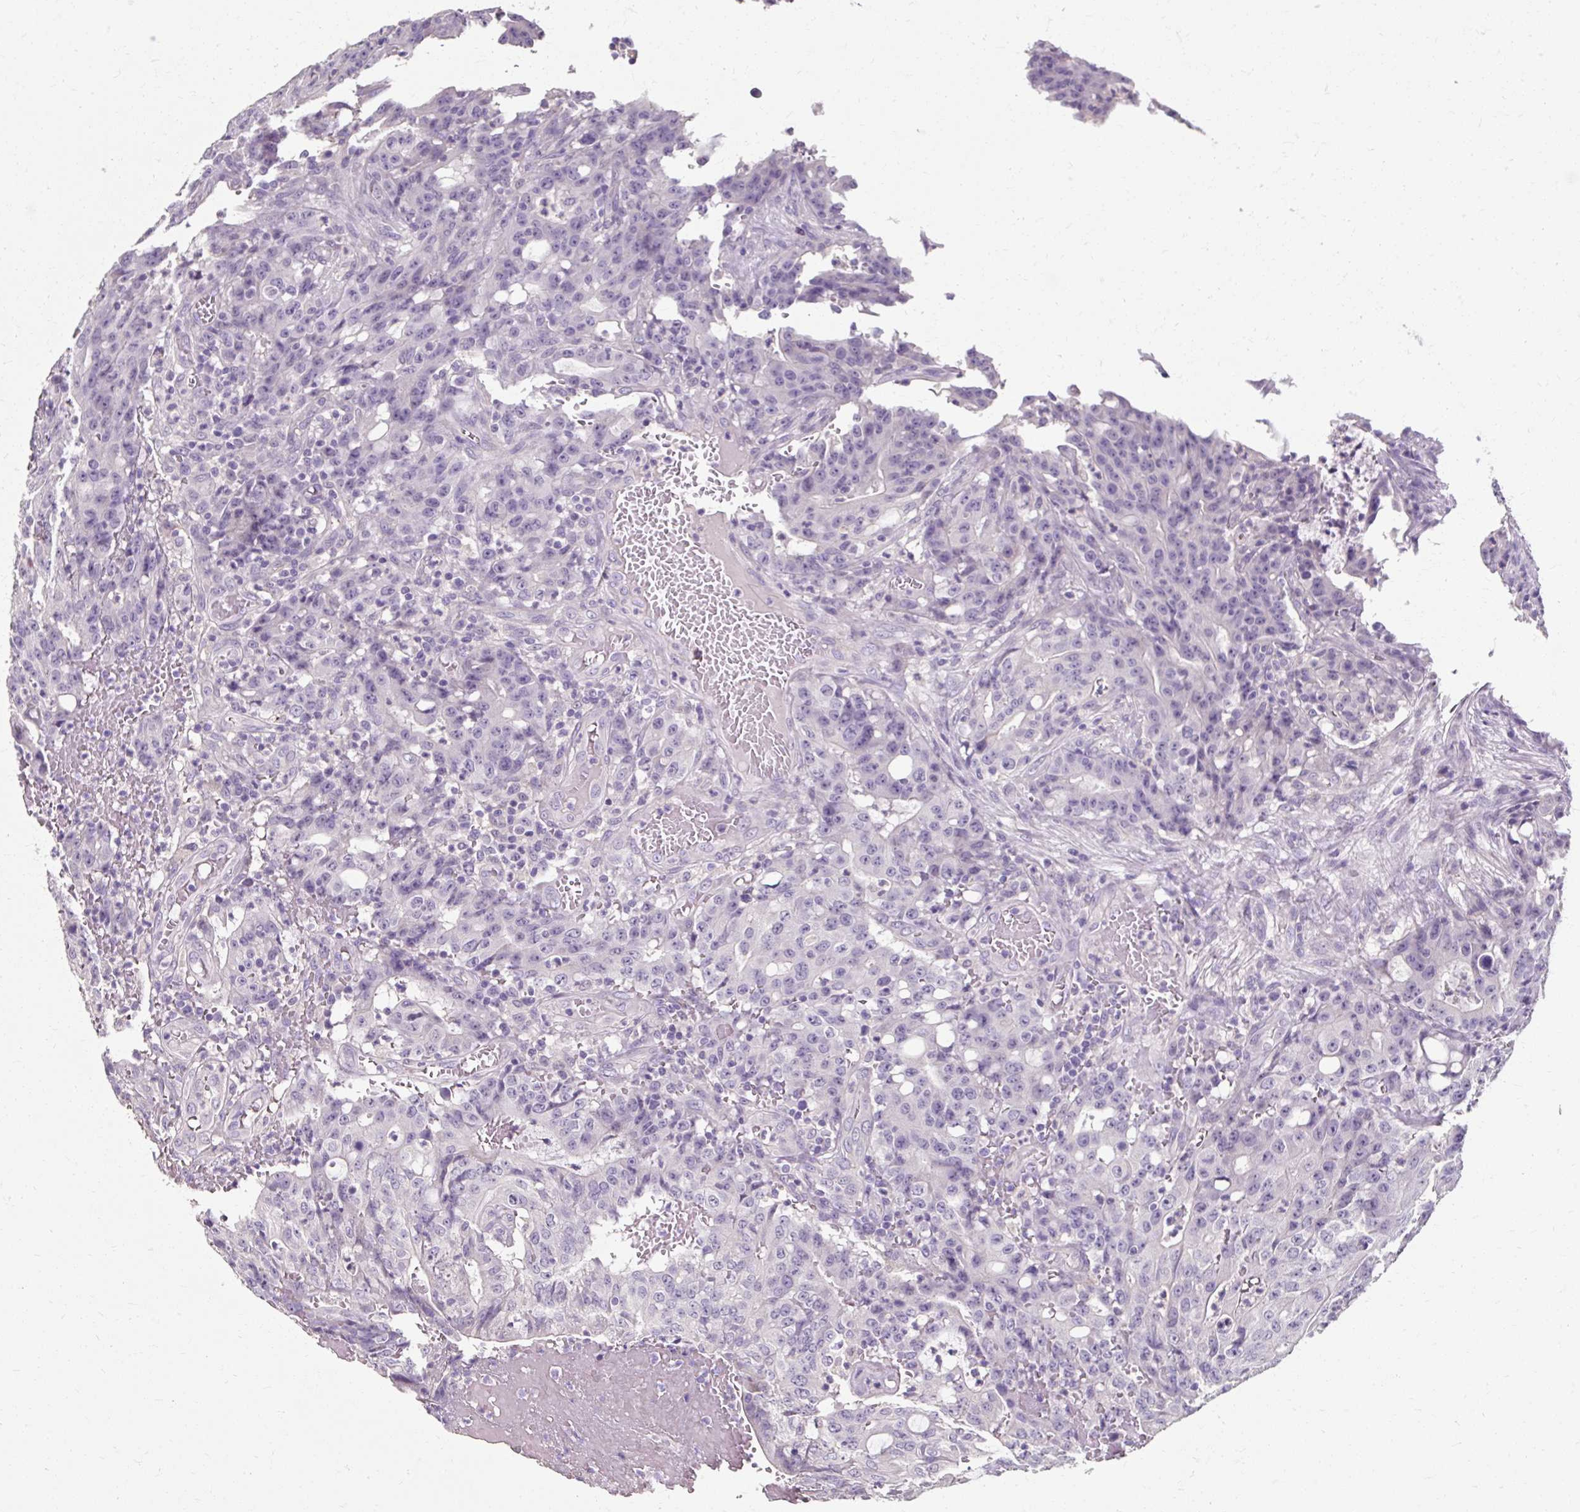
{"staining": {"intensity": "negative", "quantity": "none", "location": "none"}, "tissue": "colorectal cancer", "cell_type": "Tumor cells", "image_type": "cancer", "snomed": [{"axis": "morphology", "description": "Adenocarcinoma, NOS"}, {"axis": "topography", "description": "Colon"}], "caption": "This is a image of IHC staining of colorectal cancer (adenocarcinoma), which shows no positivity in tumor cells. Brightfield microscopy of immunohistochemistry (IHC) stained with DAB (brown) and hematoxylin (blue), captured at high magnification.", "gene": "KLHL24", "patient": {"sex": "male", "age": 83}}